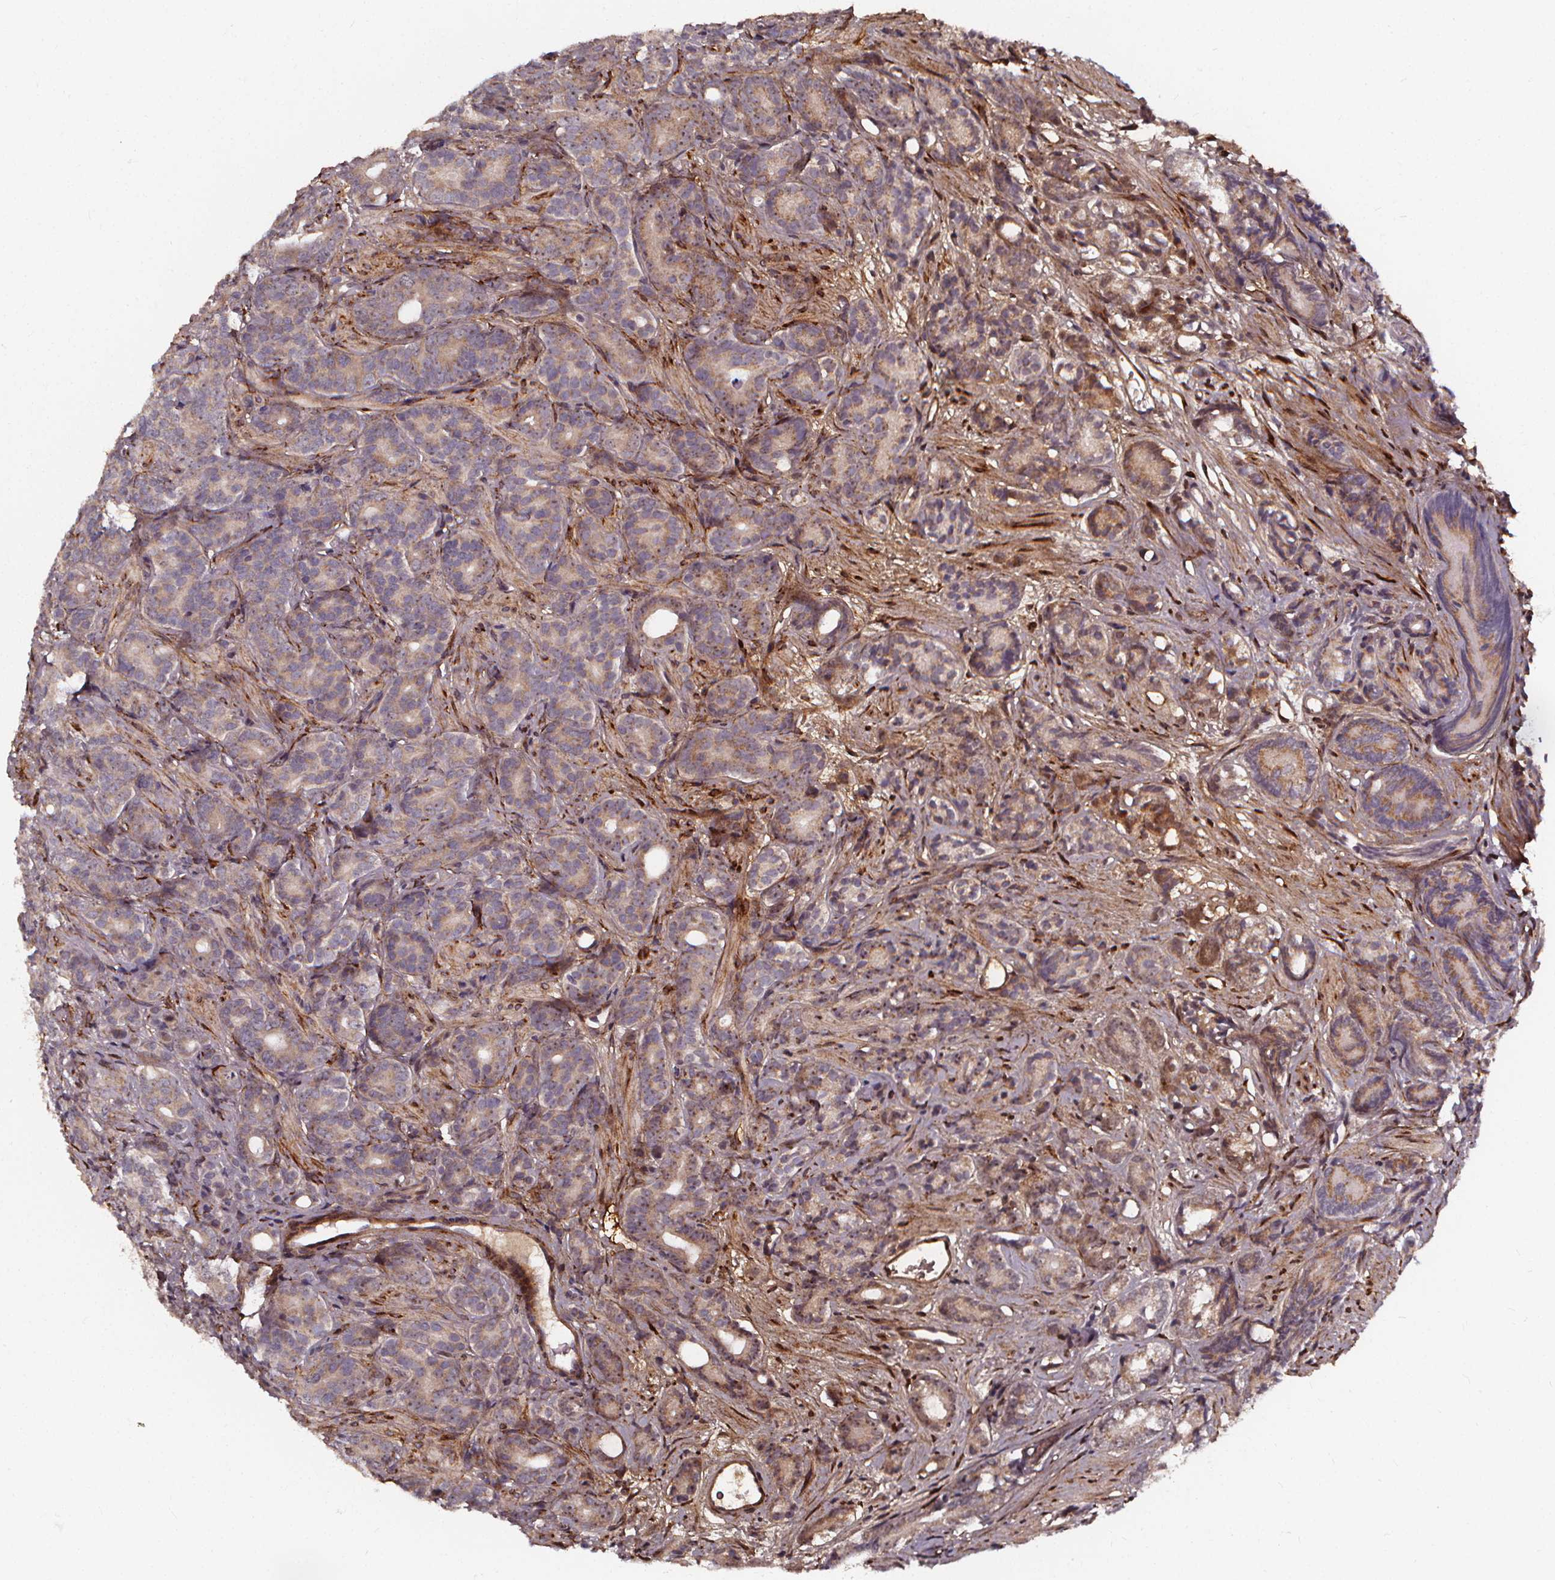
{"staining": {"intensity": "weak", "quantity": "<25%", "location": "cytoplasmic/membranous"}, "tissue": "prostate cancer", "cell_type": "Tumor cells", "image_type": "cancer", "snomed": [{"axis": "morphology", "description": "Adenocarcinoma, High grade"}, {"axis": "topography", "description": "Prostate"}], "caption": "The image demonstrates no staining of tumor cells in adenocarcinoma (high-grade) (prostate).", "gene": "AEBP1", "patient": {"sex": "male", "age": 84}}